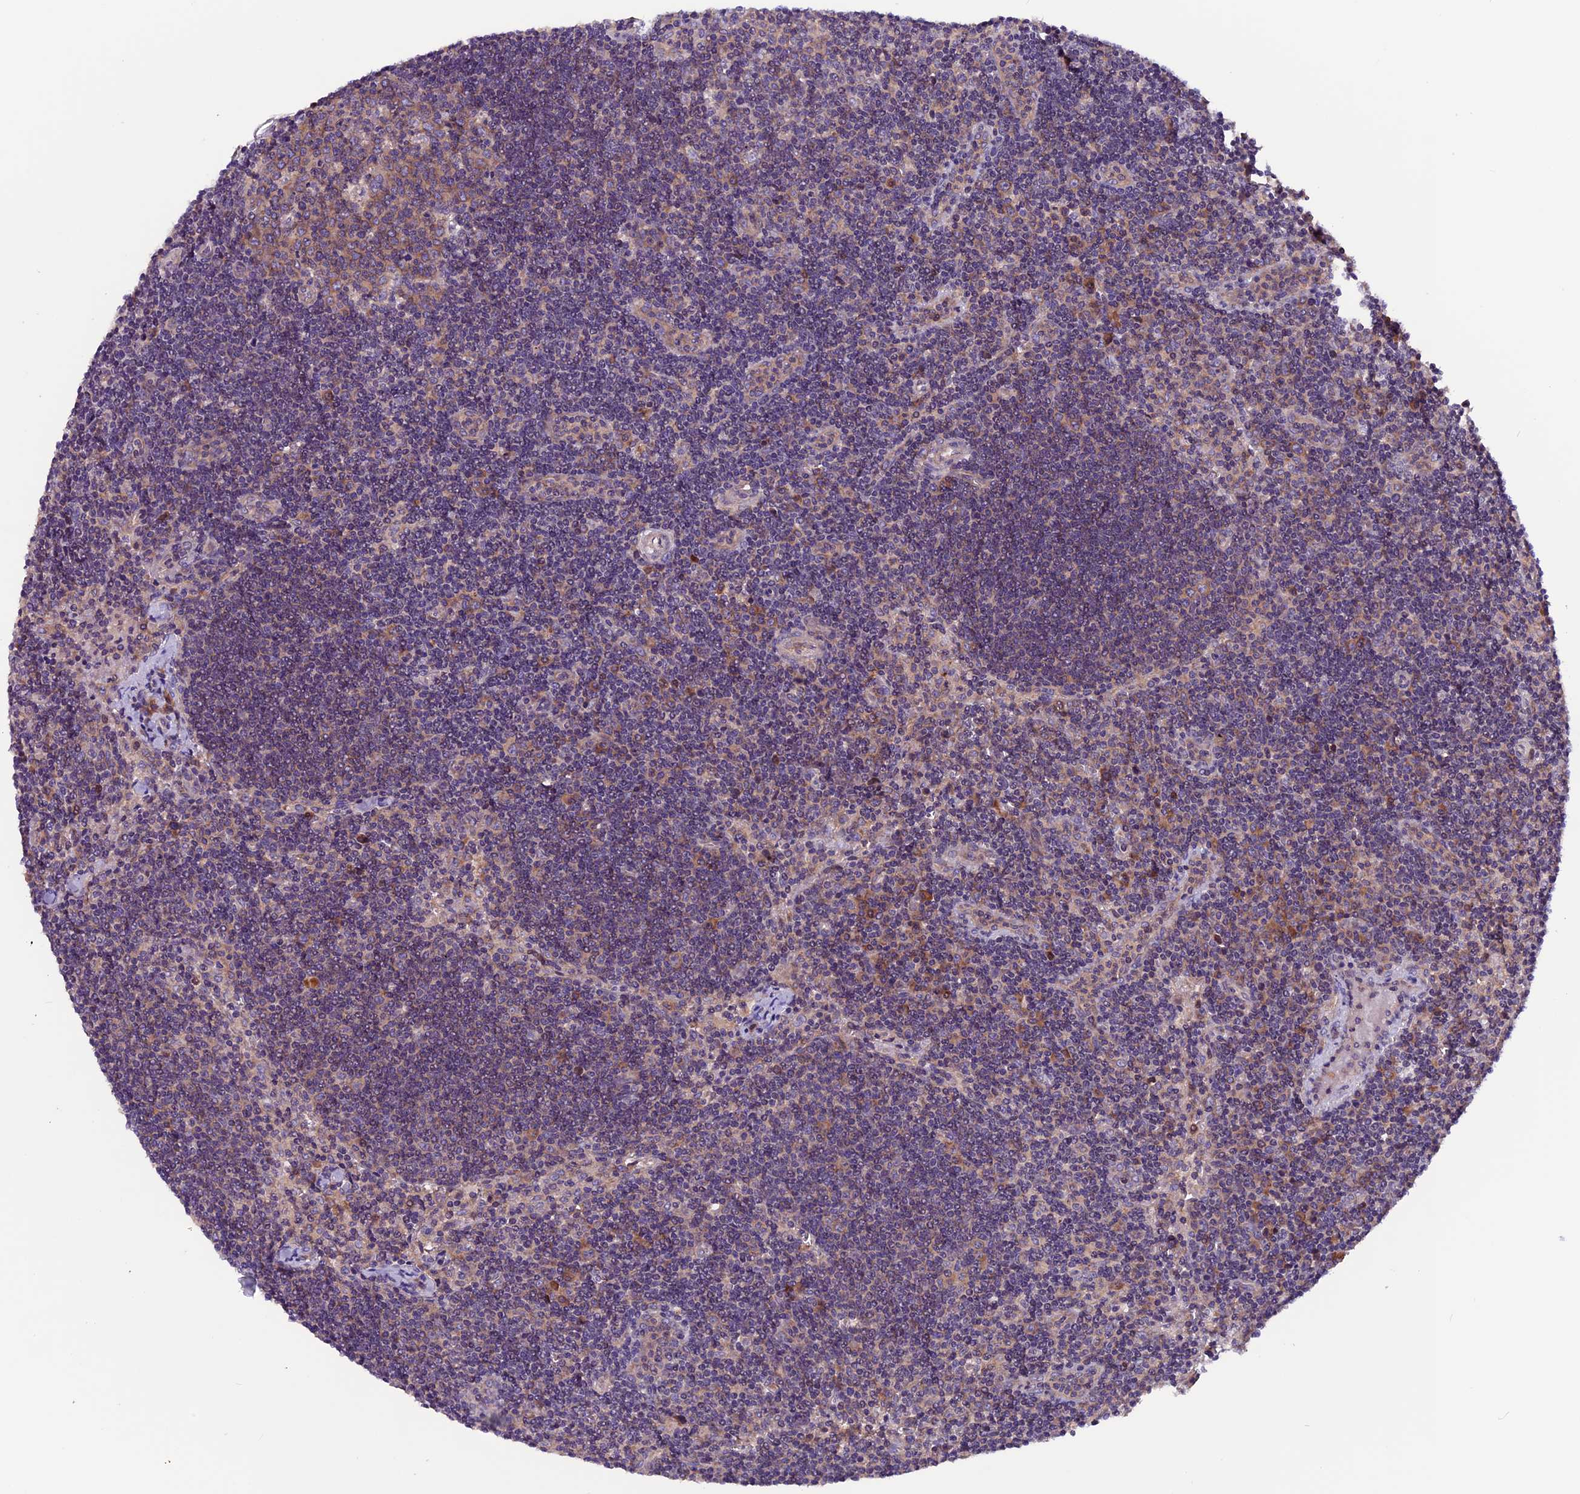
{"staining": {"intensity": "weak", "quantity": "25%-75%", "location": "cytoplasmic/membranous"}, "tissue": "lymph node", "cell_type": "Germinal center cells", "image_type": "normal", "snomed": [{"axis": "morphology", "description": "Normal tissue, NOS"}, {"axis": "topography", "description": "Lymph node"}], "caption": "Immunohistochemical staining of benign lymph node exhibits weak cytoplasmic/membranous protein positivity in about 25%-75% of germinal center cells. (DAB IHC with brightfield microscopy, high magnification).", "gene": "ZNF598", "patient": {"sex": "female", "age": 32}}